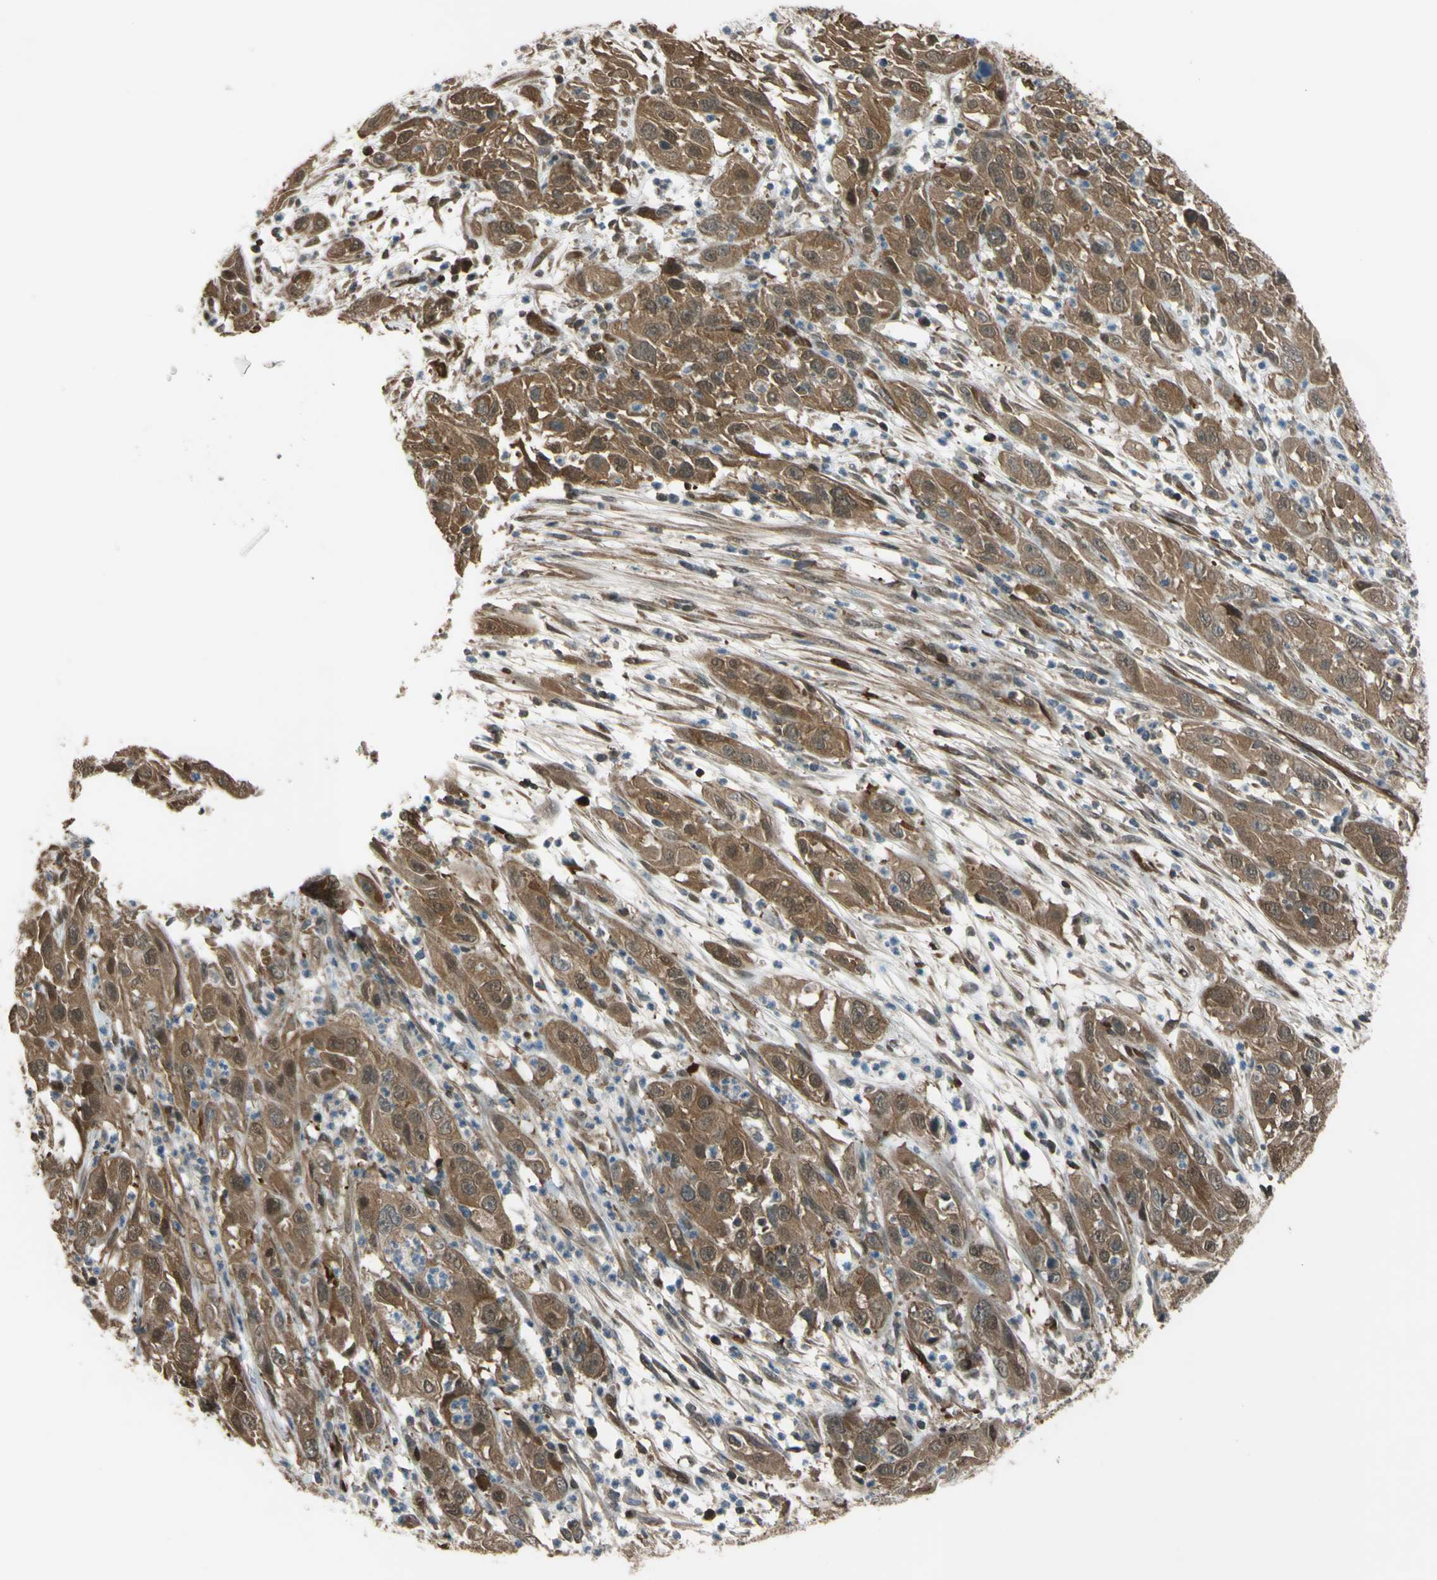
{"staining": {"intensity": "moderate", "quantity": ">75%", "location": "cytoplasmic/membranous"}, "tissue": "cervical cancer", "cell_type": "Tumor cells", "image_type": "cancer", "snomed": [{"axis": "morphology", "description": "Squamous cell carcinoma, NOS"}, {"axis": "topography", "description": "Cervix"}], "caption": "Moderate cytoplasmic/membranous protein staining is identified in approximately >75% of tumor cells in cervical cancer.", "gene": "YWHAQ", "patient": {"sex": "female", "age": 32}}